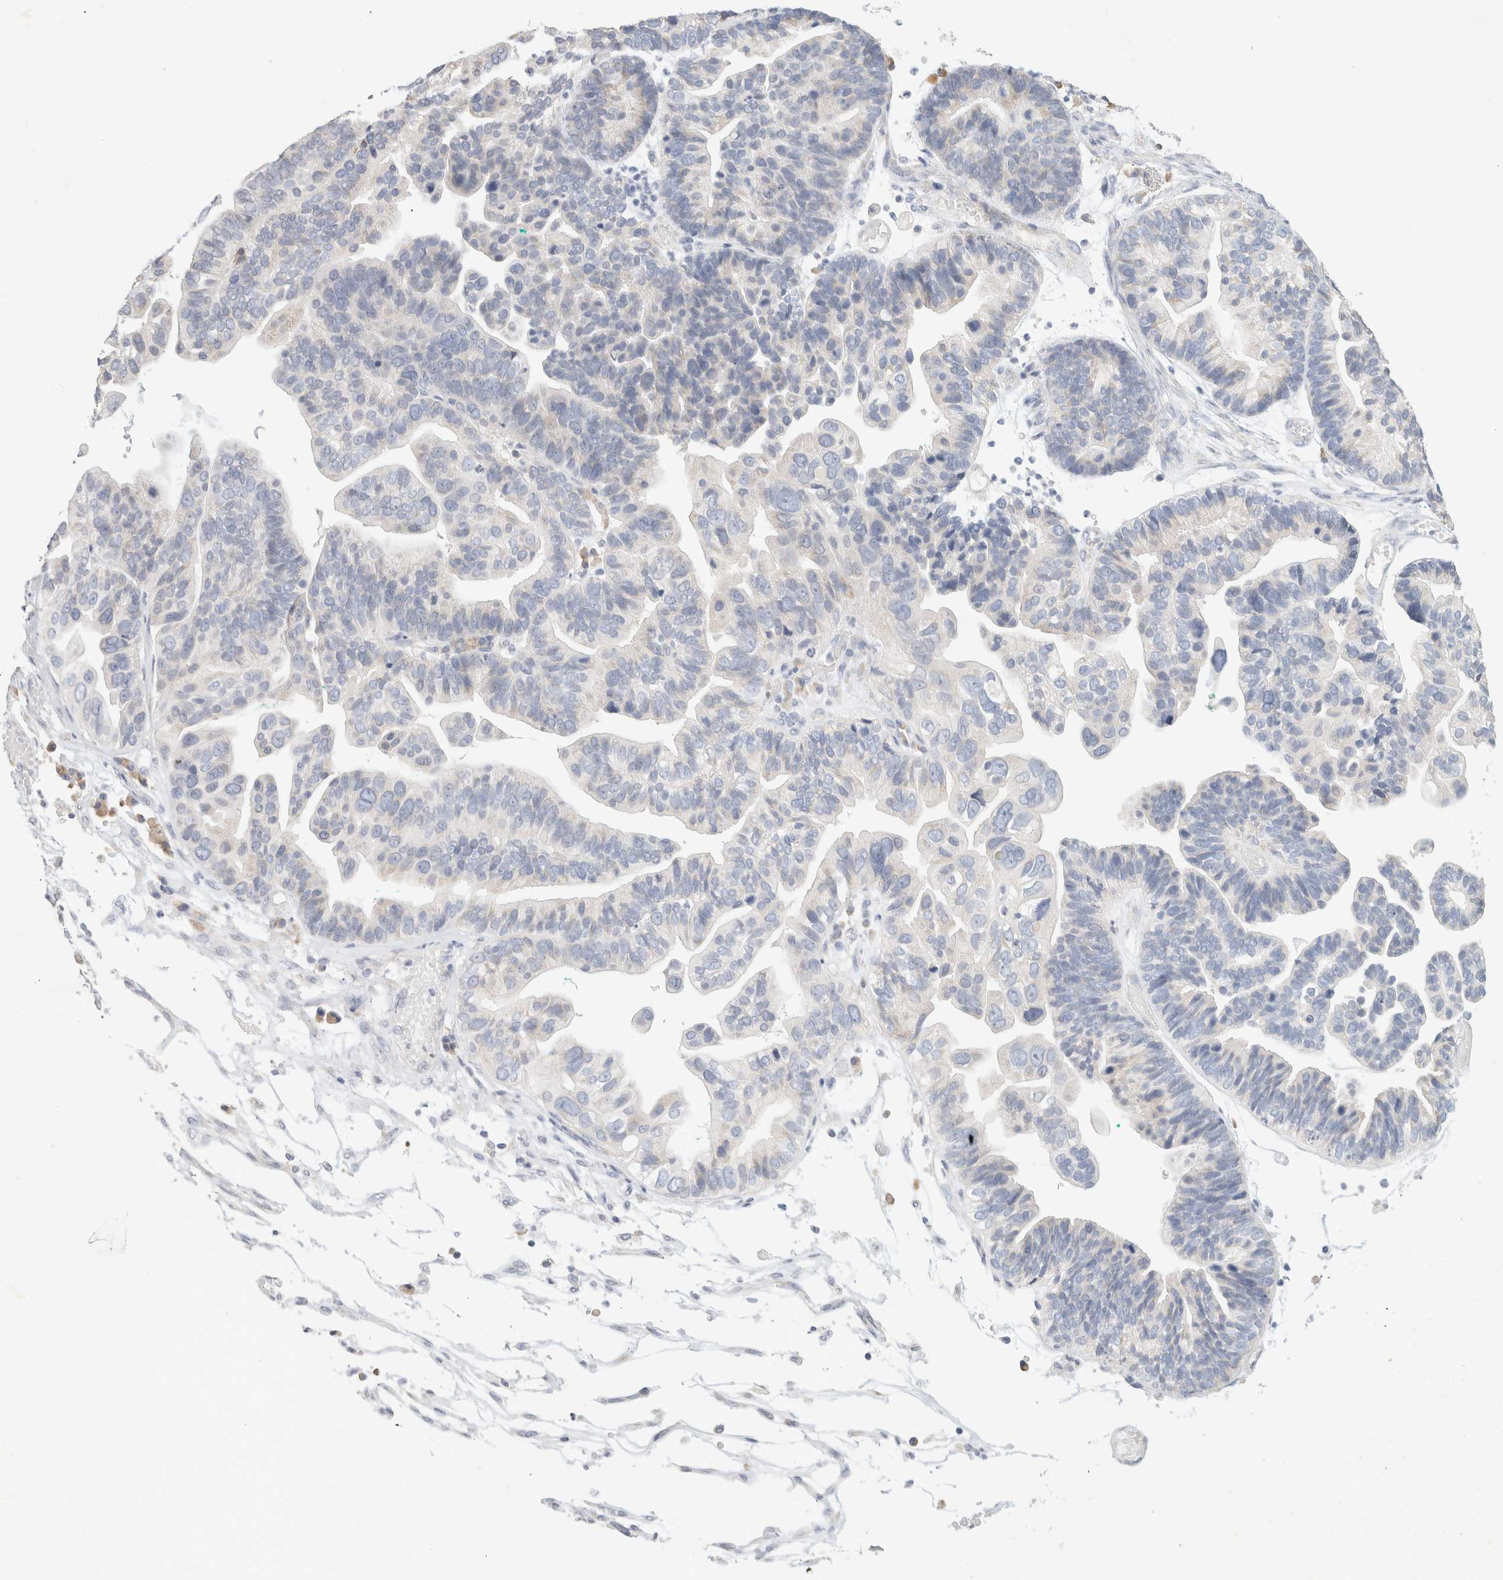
{"staining": {"intensity": "negative", "quantity": "none", "location": "none"}, "tissue": "ovarian cancer", "cell_type": "Tumor cells", "image_type": "cancer", "snomed": [{"axis": "morphology", "description": "Cystadenocarcinoma, serous, NOS"}, {"axis": "topography", "description": "Ovary"}], "caption": "Immunohistochemical staining of human ovarian cancer (serous cystadenocarcinoma) exhibits no significant expression in tumor cells. (Immunohistochemistry (ihc), brightfield microscopy, high magnification).", "gene": "NEFM", "patient": {"sex": "female", "age": 56}}